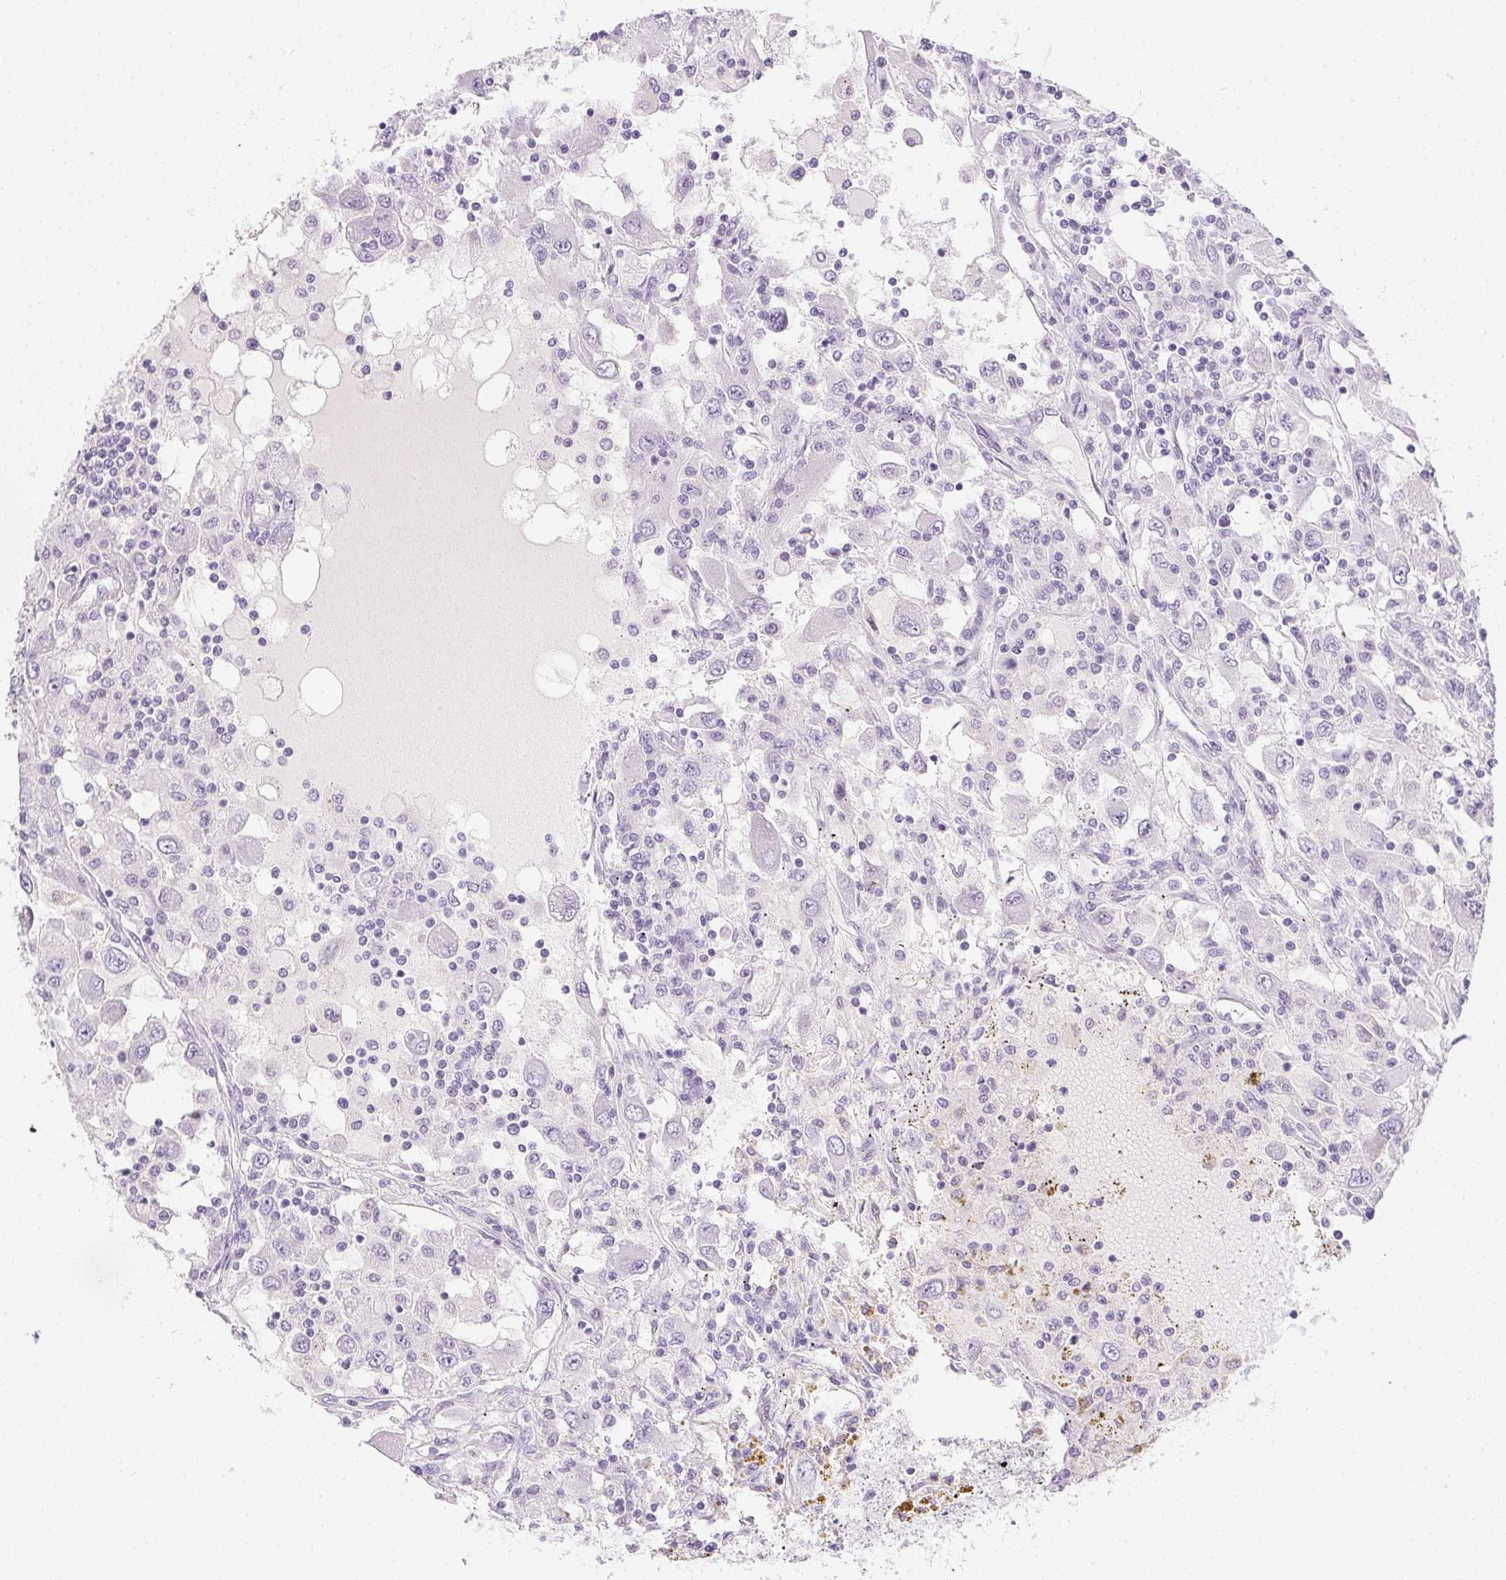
{"staining": {"intensity": "negative", "quantity": "none", "location": "none"}, "tissue": "renal cancer", "cell_type": "Tumor cells", "image_type": "cancer", "snomed": [{"axis": "morphology", "description": "Adenocarcinoma, NOS"}, {"axis": "topography", "description": "Kidney"}], "caption": "Protein analysis of renal cancer reveals no significant positivity in tumor cells.", "gene": "PPY", "patient": {"sex": "female", "age": 67}}